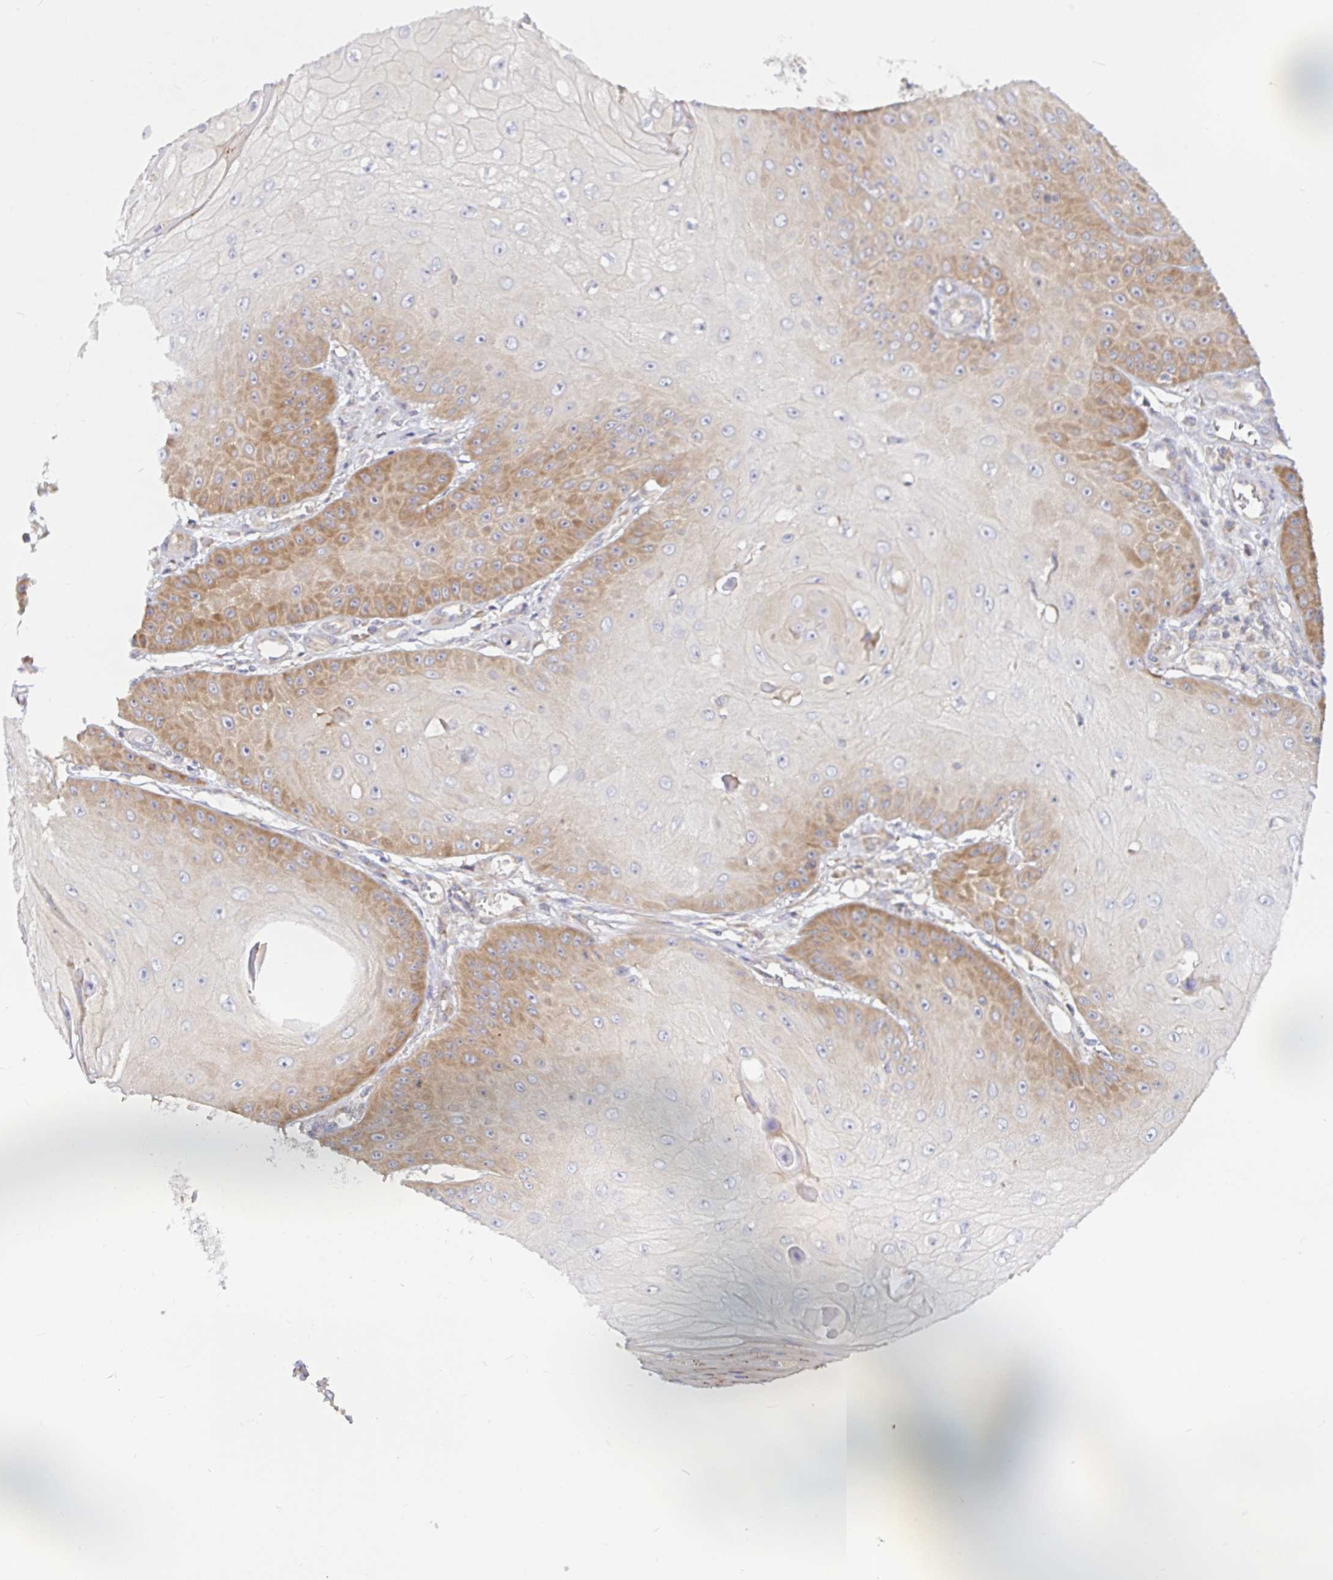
{"staining": {"intensity": "moderate", "quantity": "25%-75%", "location": "cytoplasmic/membranous"}, "tissue": "skin cancer", "cell_type": "Tumor cells", "image_type": "cancer", "snomed": [{"axis": "morphology", "description": "Squamous cell carcinoma, NOS"}, {"axis": "topography", "description": "Skin"}], "caption": "Immunohistochemistry (IHC) photomicrograph of human skin cancer stained for a protein (brown), which exhibits medium levels of moderate cytoplasmic/membranous positivity in about 25%-75% of tumor cells.", "gene": "LARP1", "patient": {"sex": "male", "age": 70}}